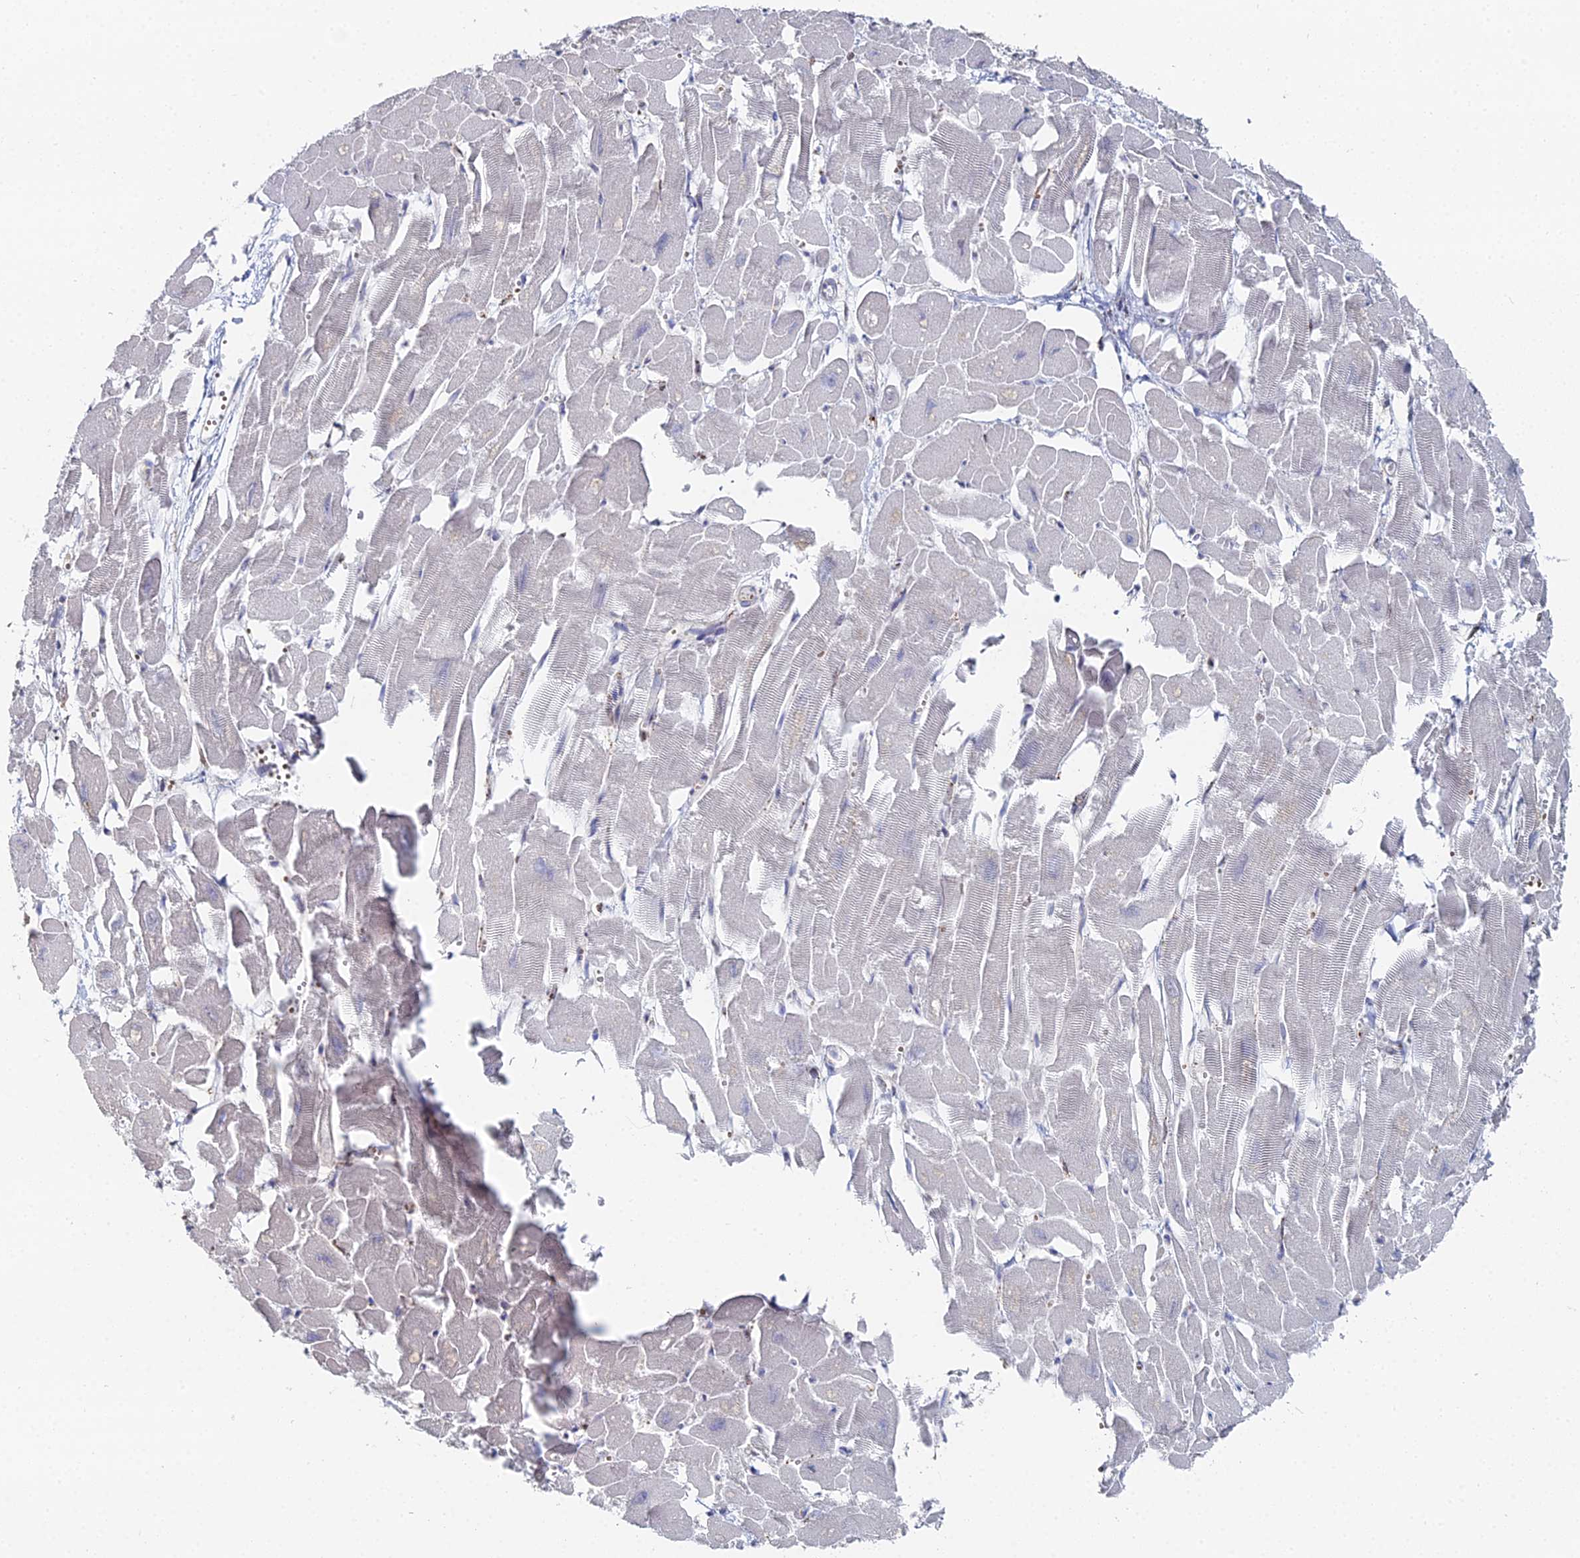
{"staining": {"intensity": "weak", "quantity": "<25%", "location": "nuclear"}, "tissue": "heart muscle", "cell_type": "Cardiomyocytes", "image_type": "normal", "snomed": [{"axis": "morphology", "description": "Normal tissue, NOS"}, {"axis": "topography", "description": "Heart"}], "caption": "Immunohistochemical staining of normal human heart muscle displays no significant staining in cardiomyocytes. (DAB (3,3'-diaminobenzidine) immunohistochemistry (IHC), high magnification).", "gene": "GSC2", "patient": {"sex": "male", "age": 54}}